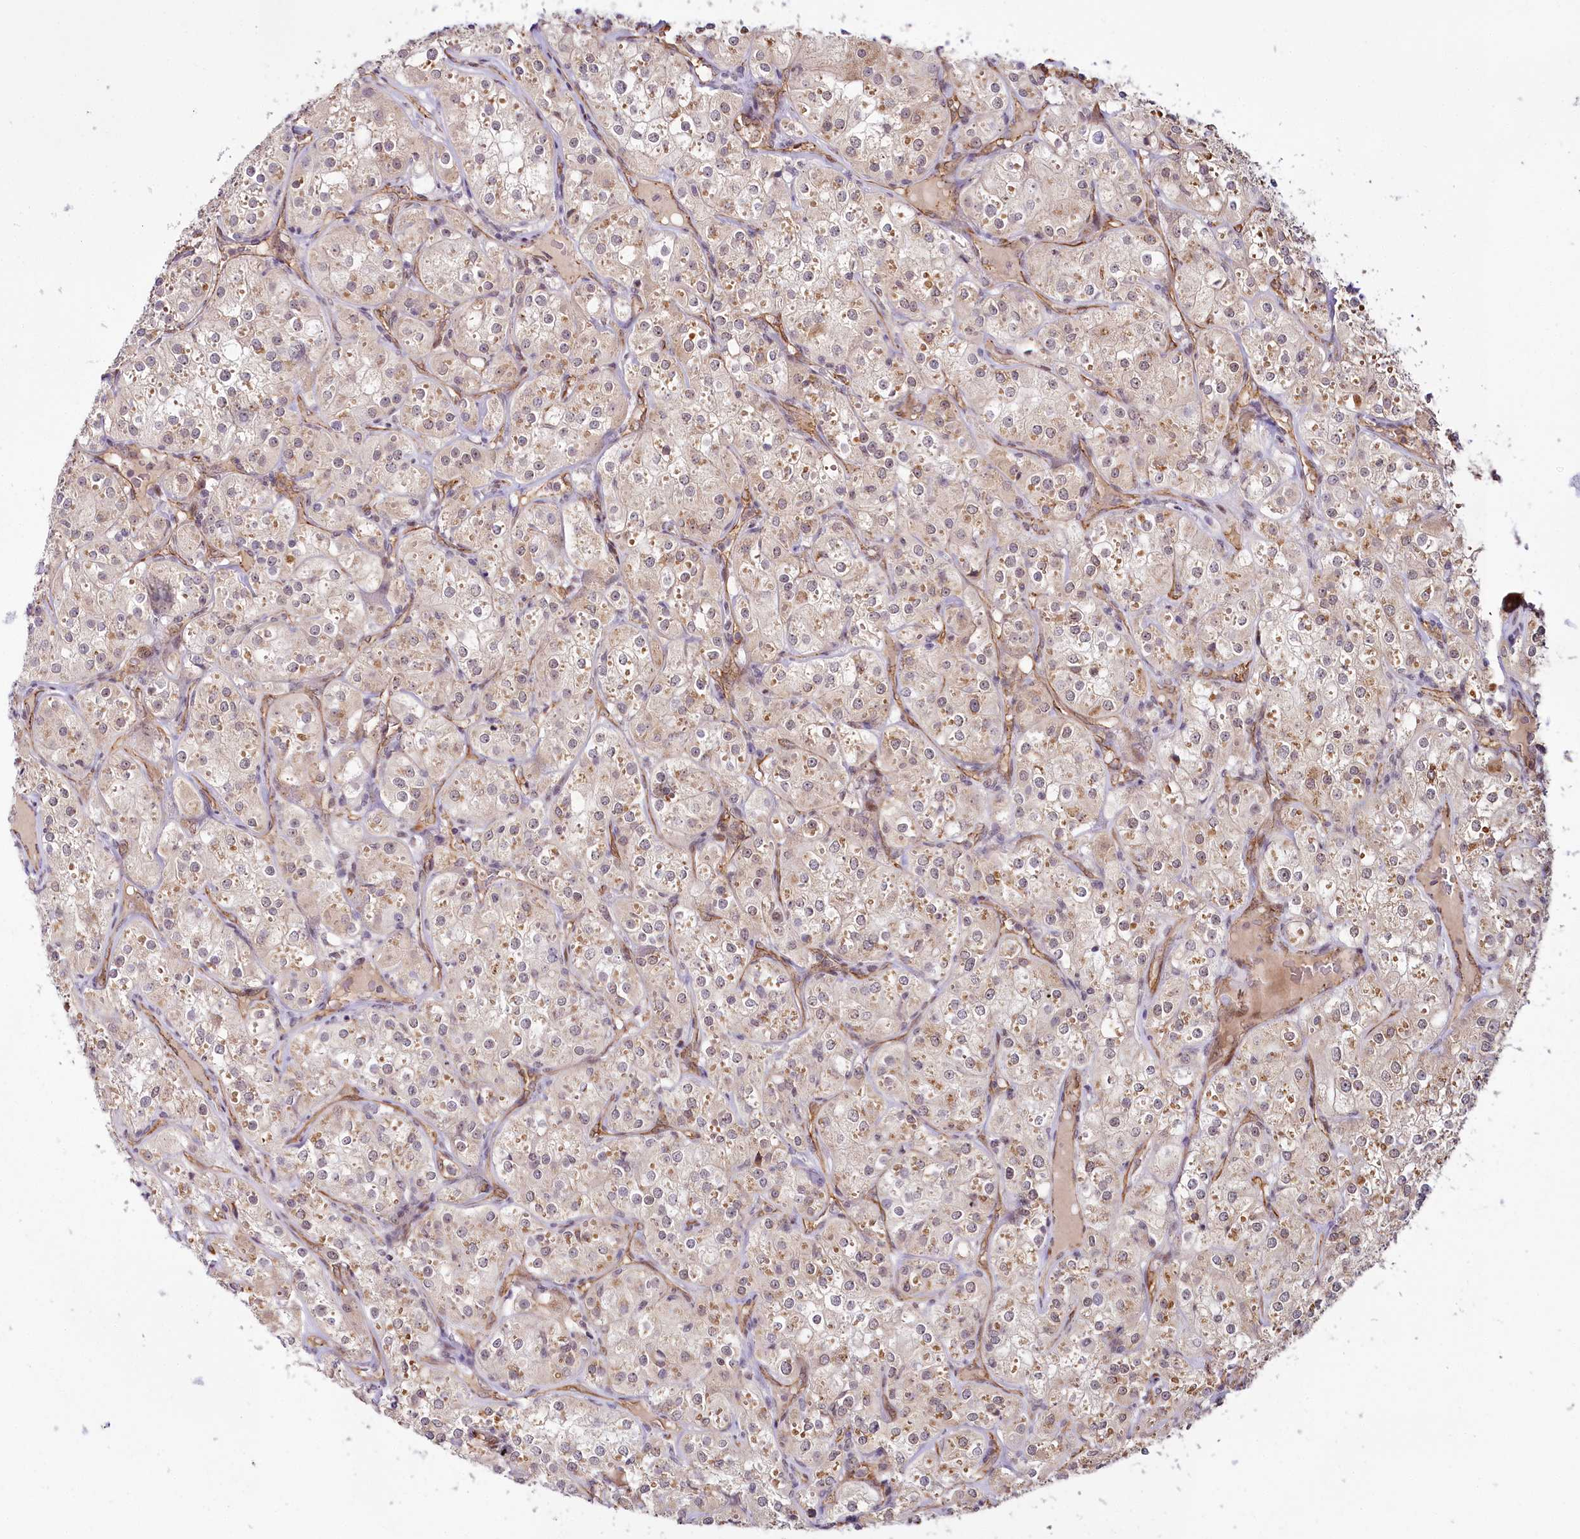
{"staining": {"intensity": "negative", "quantity": "none", "location": "none"}, "tissue": "renal cancer", "cell_type": "Tumor cells", "image_type": "cancer", "snomed": [{"axis": "morphology", "description": "Adenocarcinoma, NOS"}, {"axis": "topography", "description": "Kidney"}], "caption": "This is an immunohistochemistry (IHC) photomicrograph of renal cancer (adenocarcinoma). There is no positivity in tumor cells.", "gene": "ALKBH8", "patient": {"sex": "male", "age": 77}}